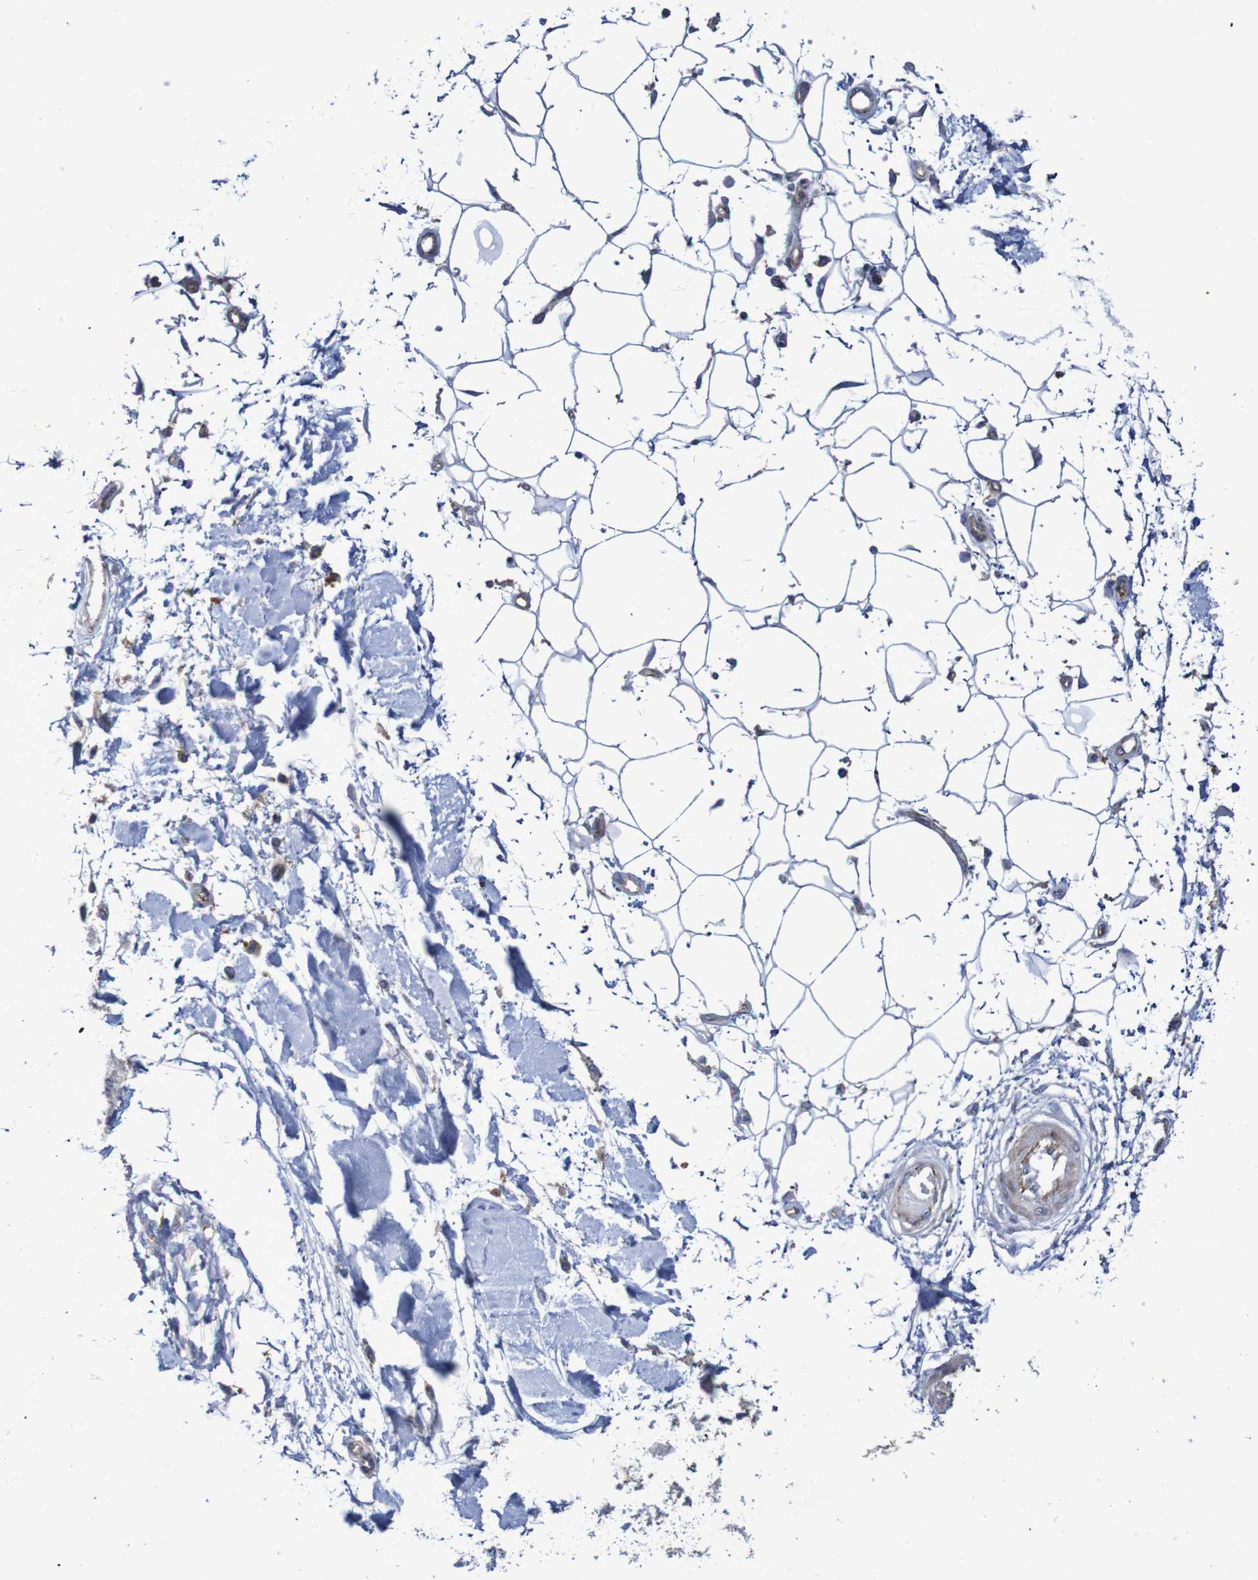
{"staining": {"intensity": "negative", "quantity": "none", "location": "none"}, "tissue": "adipose tissue", "cell_type": "Adipocytes", "image_type": "normal", "snomed": [{"axis": "morphology", "description": "Squamous cell carcinoma, NOS"}, {"axis": "topography", "description": "Skin"}], "caption": "A high-resolution histopathology image shows IHC staining of benign adipose tissue, which reveals no significant expression in adipocytes.", "gene": "NECTIN2", "patient": {"sex": "male", "age": 83}}